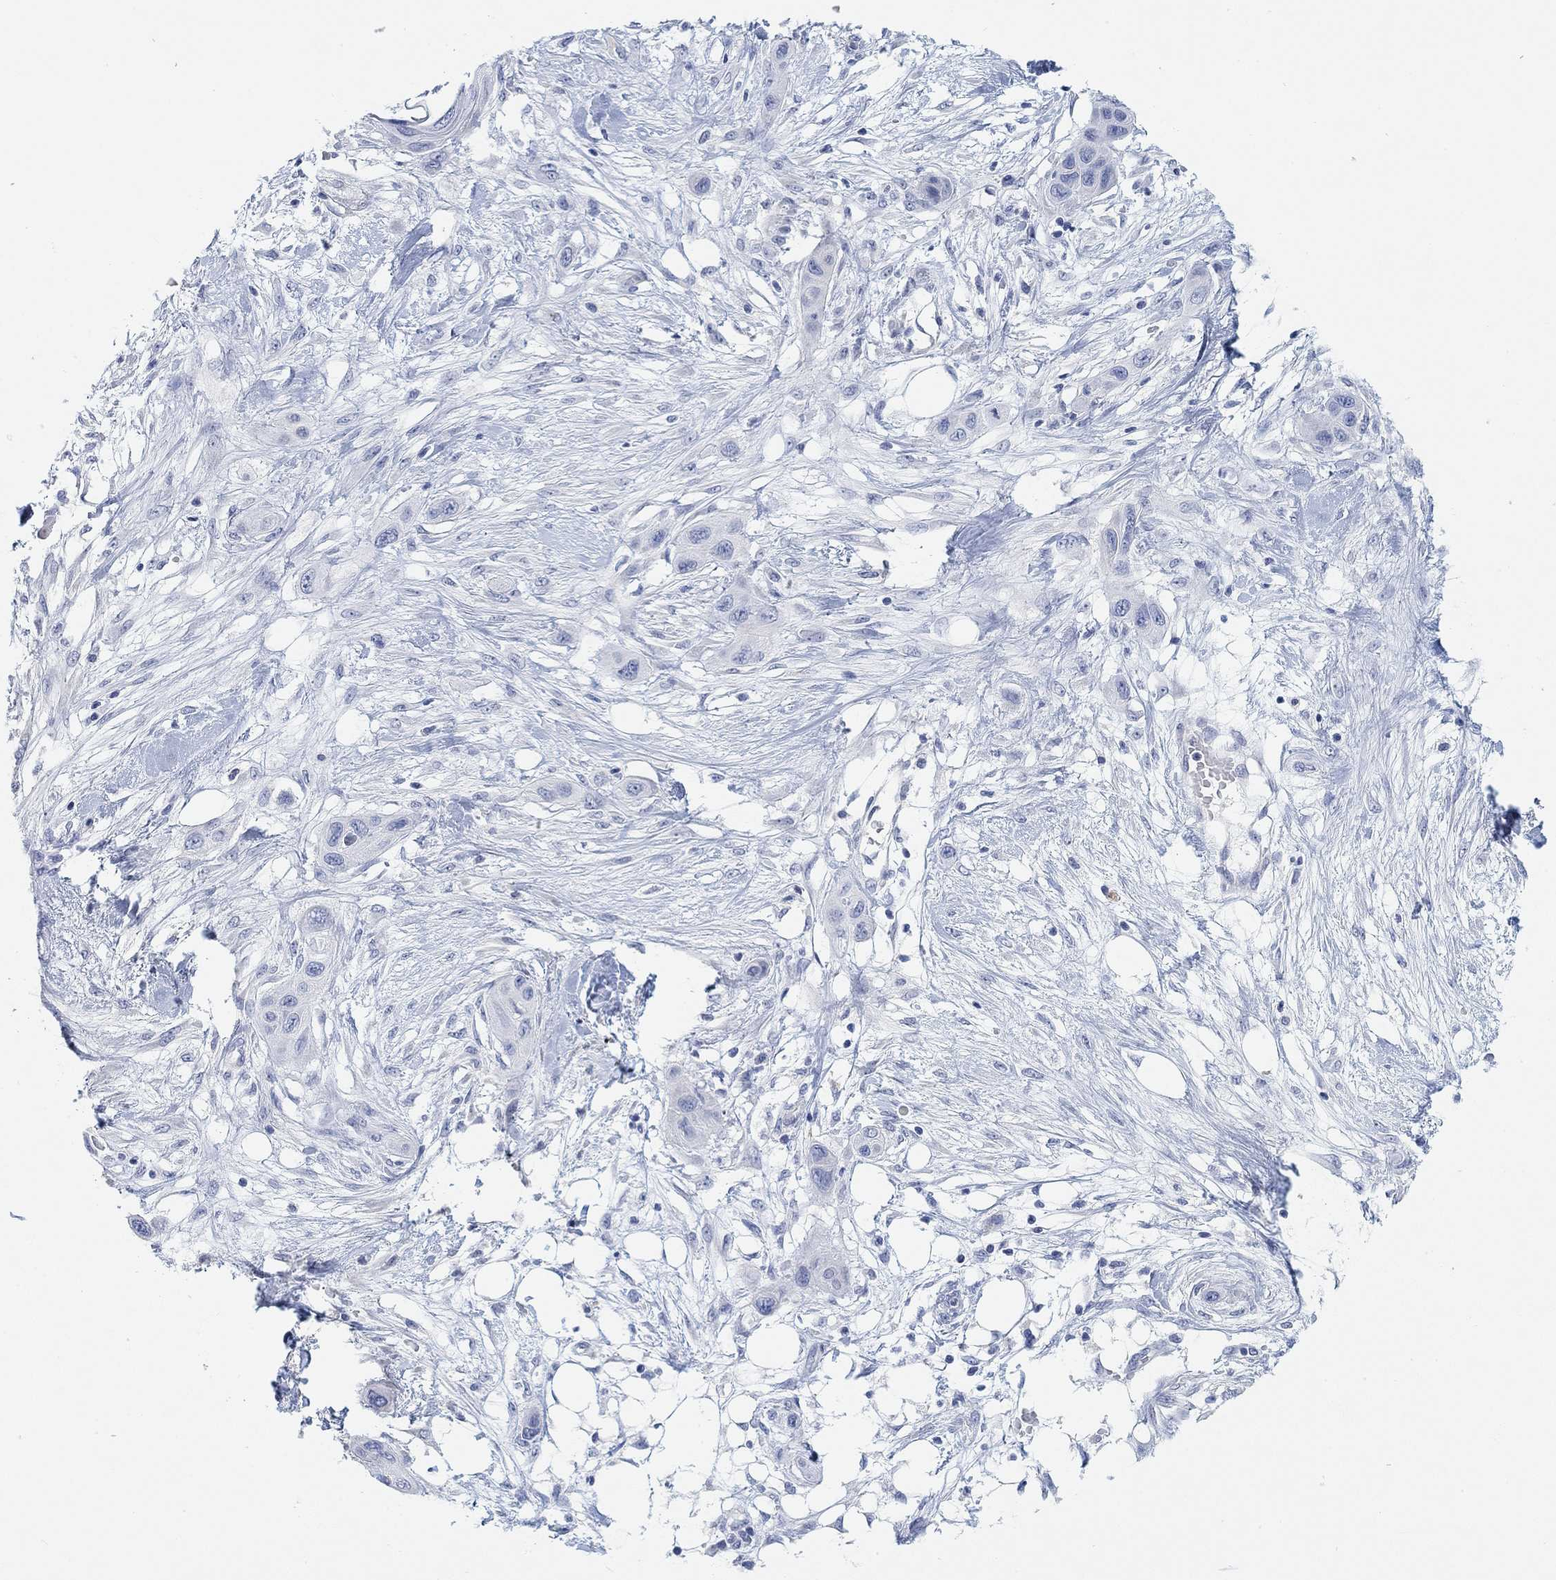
{"staining": {"intensity": "negative", "quantity": "none", "location": "none"}, "tissue": "skin cancer", "cell_type": "Tumor cells", "image_type": "cancer", "snomed": [{"axis": "morphology", "description": "Squamous cell carcinoma, NOS"}, {"axis": "topography", "description": "Skin"}], "caption": "This is an immunohistochemistry (IHC) image of skin cancer. There is no positivity in tumor cells.", "gene": "VAT1L", "patient": {"sex": "male", "age": 79}}